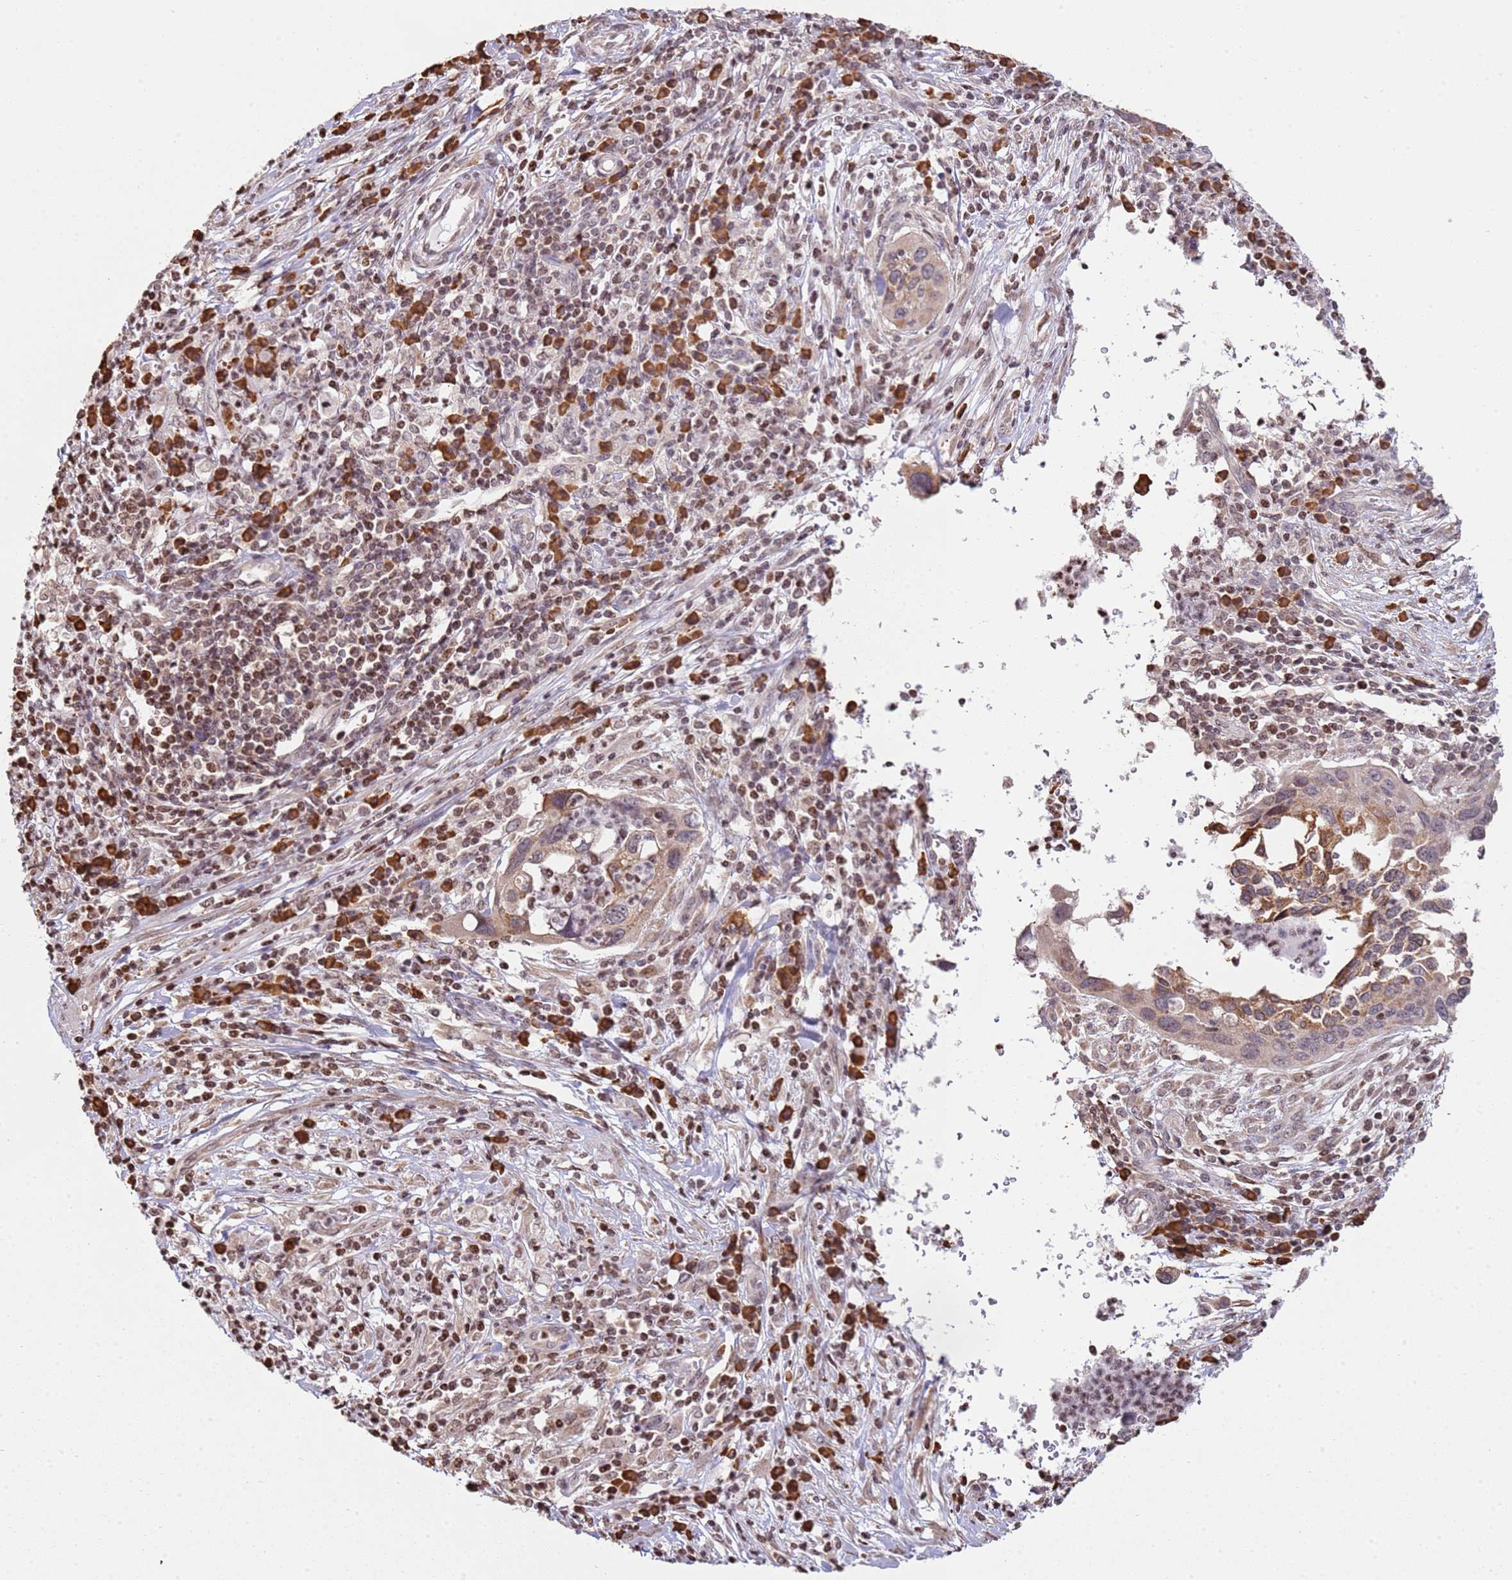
{"staining": {"intensity": "weak", "quantity": ">75%", "location": "cytoplasmic/membranous"}, "tissue": "cervical cancer", "cell_type": "Tumor cells", "image_type": "cancer", "snomed": [{"axis": "morphology", "description": "Squamous cell carcinoma, NOS"}, {"axis": "topography", "description": "Cervix"}], "caption": "DAB (3,3'-diaminobenzidine) immunohistochemical staining of human cervical cancer (squamous cell carcinoma) shows weak cytoplasmic/membranous protein staining in approximately >75% of tumor cells. (DAB (3,3'-diaminobenzidine) IHC, brown staining for protein, blue staining for nuclei).", "gene": "SCAF1", "patient": {"sex": "female", "age": 38}}